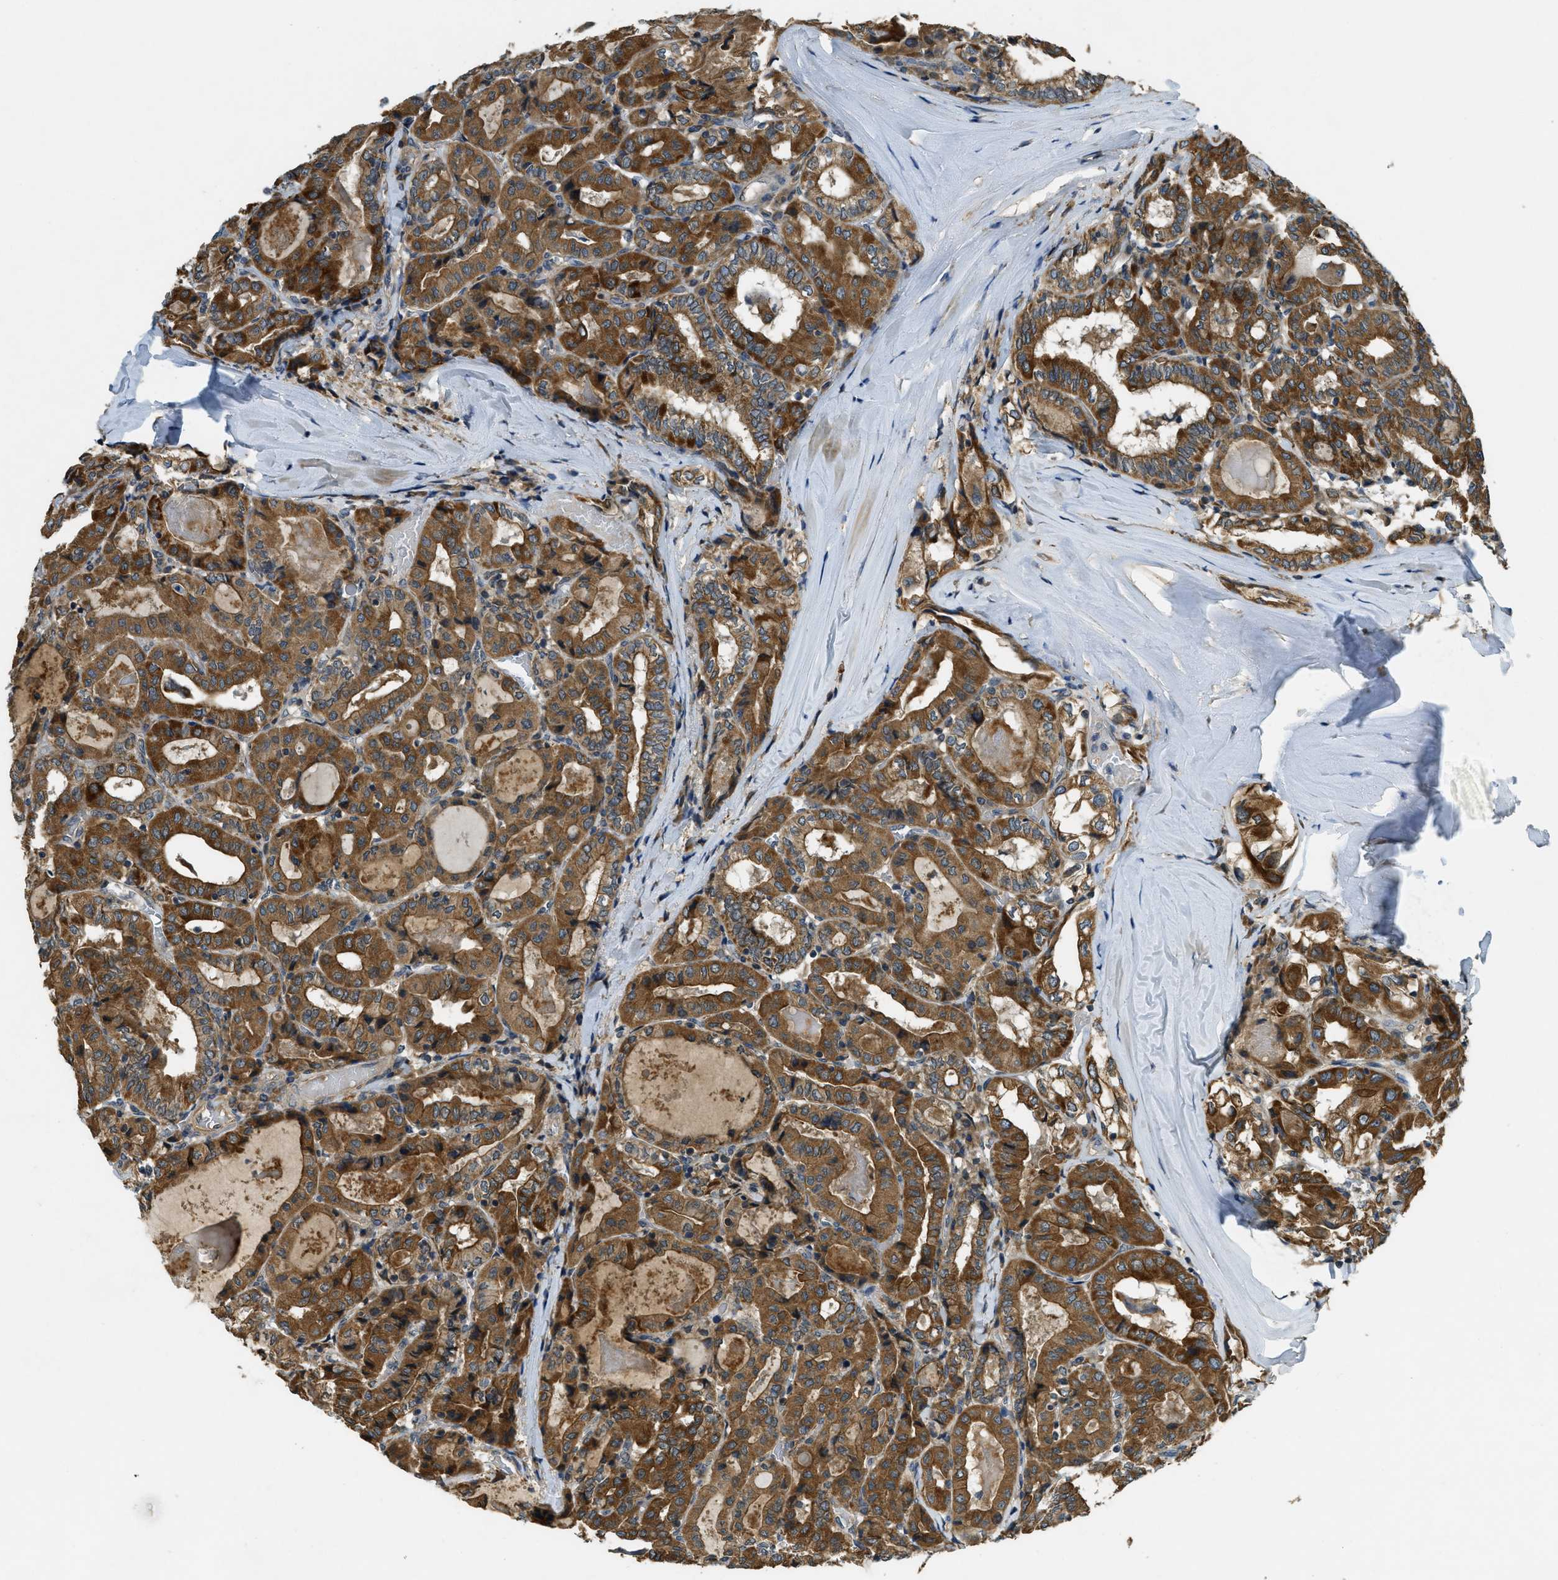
{"staining": {"intensity": "strong", "quantity": ">75%", "location": "cytoplasmic/membranous"}, "tissue": "thyroid cancer", "cell_type": "Tumor cells", "image_type": "cancer", "snomed": [{"axis": "morphology", "description": "Papillary adenocarcinoma, NOS"}, {"axis": "topography", "description": "Thyroid gland"}], "caption": "Immunohistochemistry (IHC) of papillary adenocarcinoma (thyroid) reveals high levels of strong cytoplasmic/membranous expression in about >75% of tumor cells.", "gene": "CDKN2C", "patient": {"sex": "female", "age": 42}}